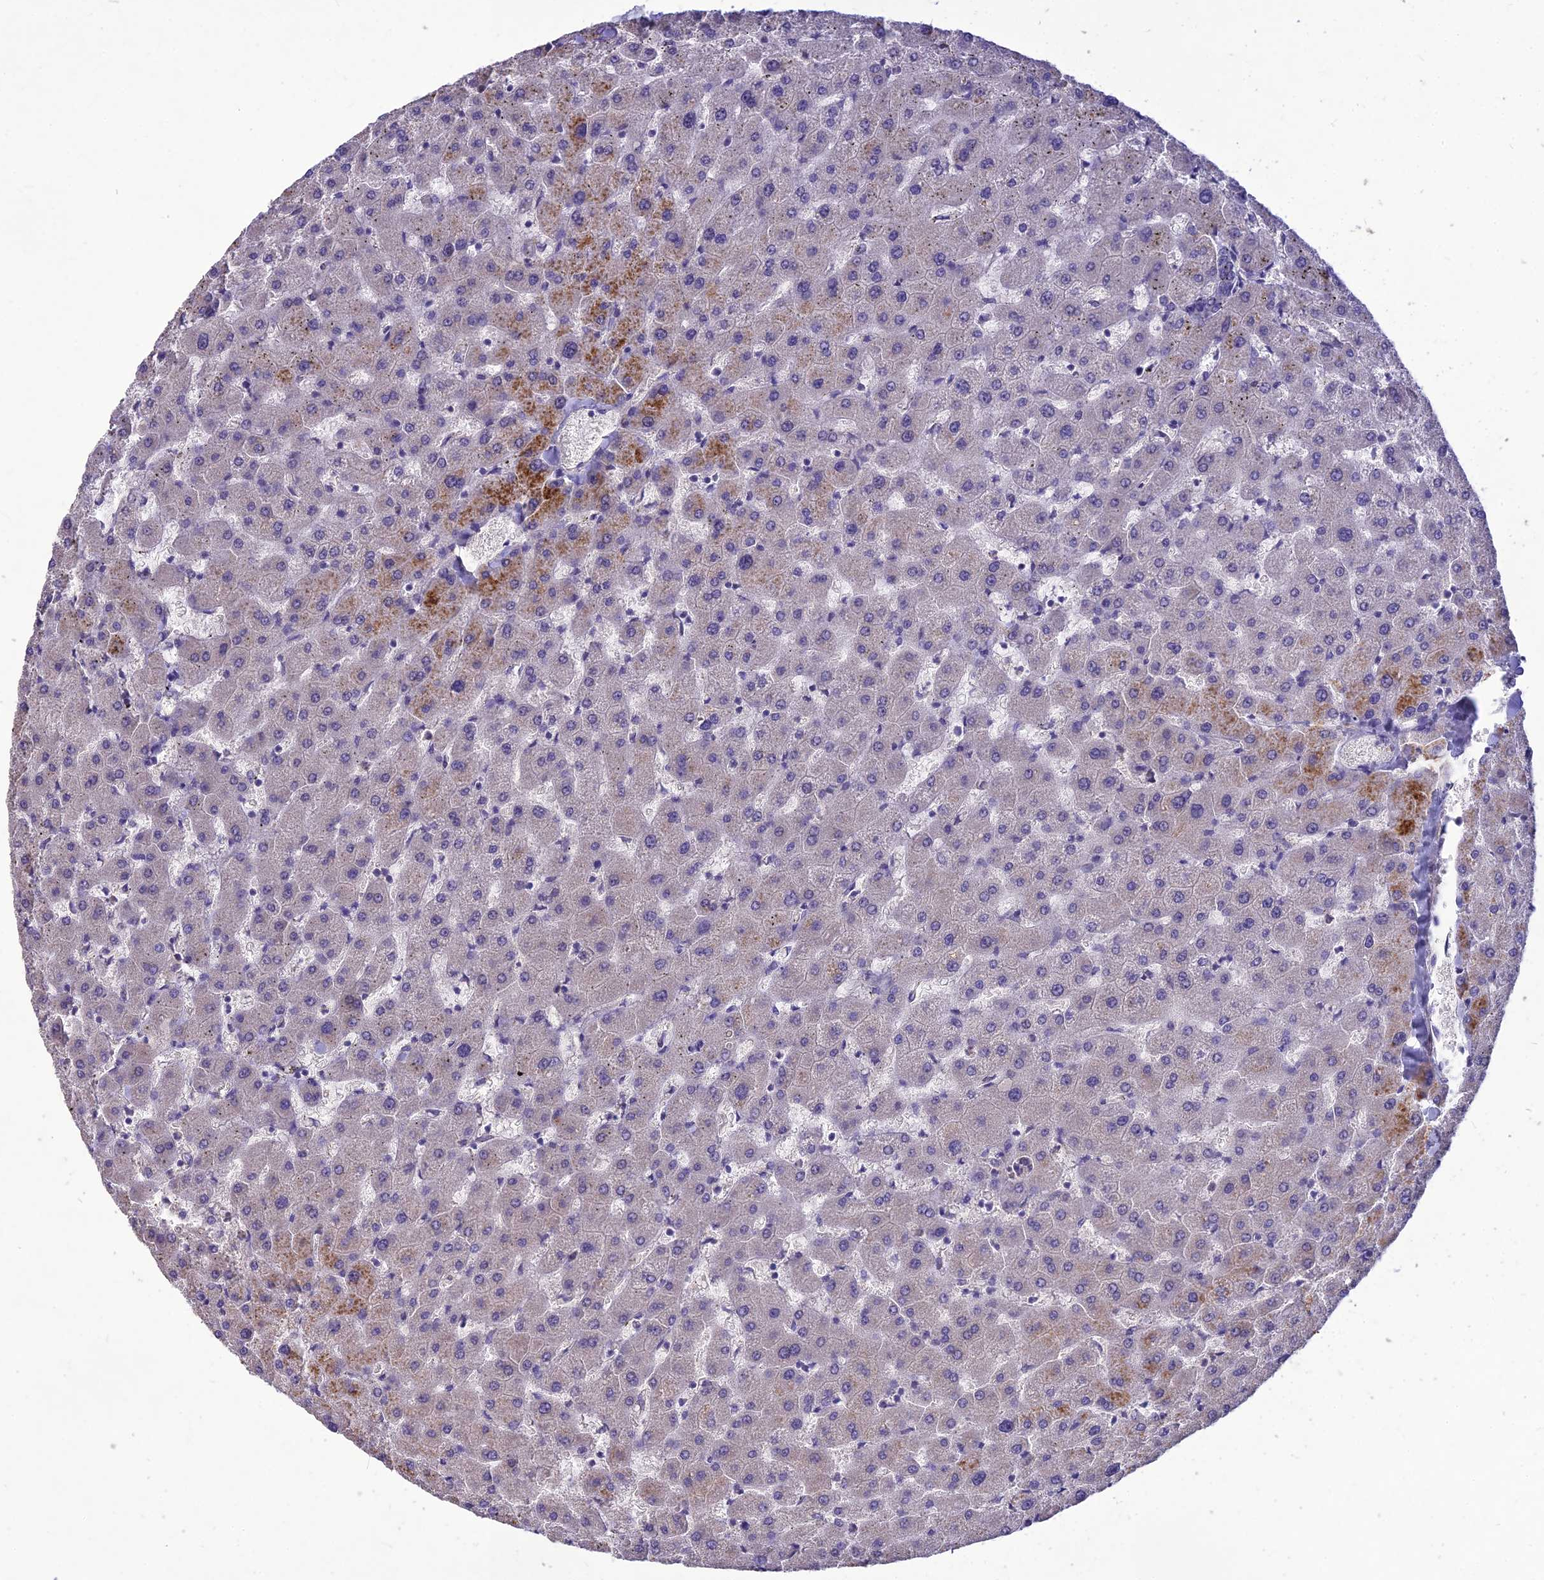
{"staining": {"intensity": "negative", "quantity": "none", "location": "none"}, "tissue": "liver", "cell_type": "Cholangiocytes", "image_type": "normal", "snomed": [{"axis": "morphology", "description": "Normal tissue, NOS"}, {"axis": "topography", "description": "Liver"}], "caption": "Immunohistochemistry micrograph of unremarkable human liver stained for a protein (brown), which reveals no staining in cholangiocytes.", "gene": "CLUH", "patient": {"sex": "female", "age": 63}}